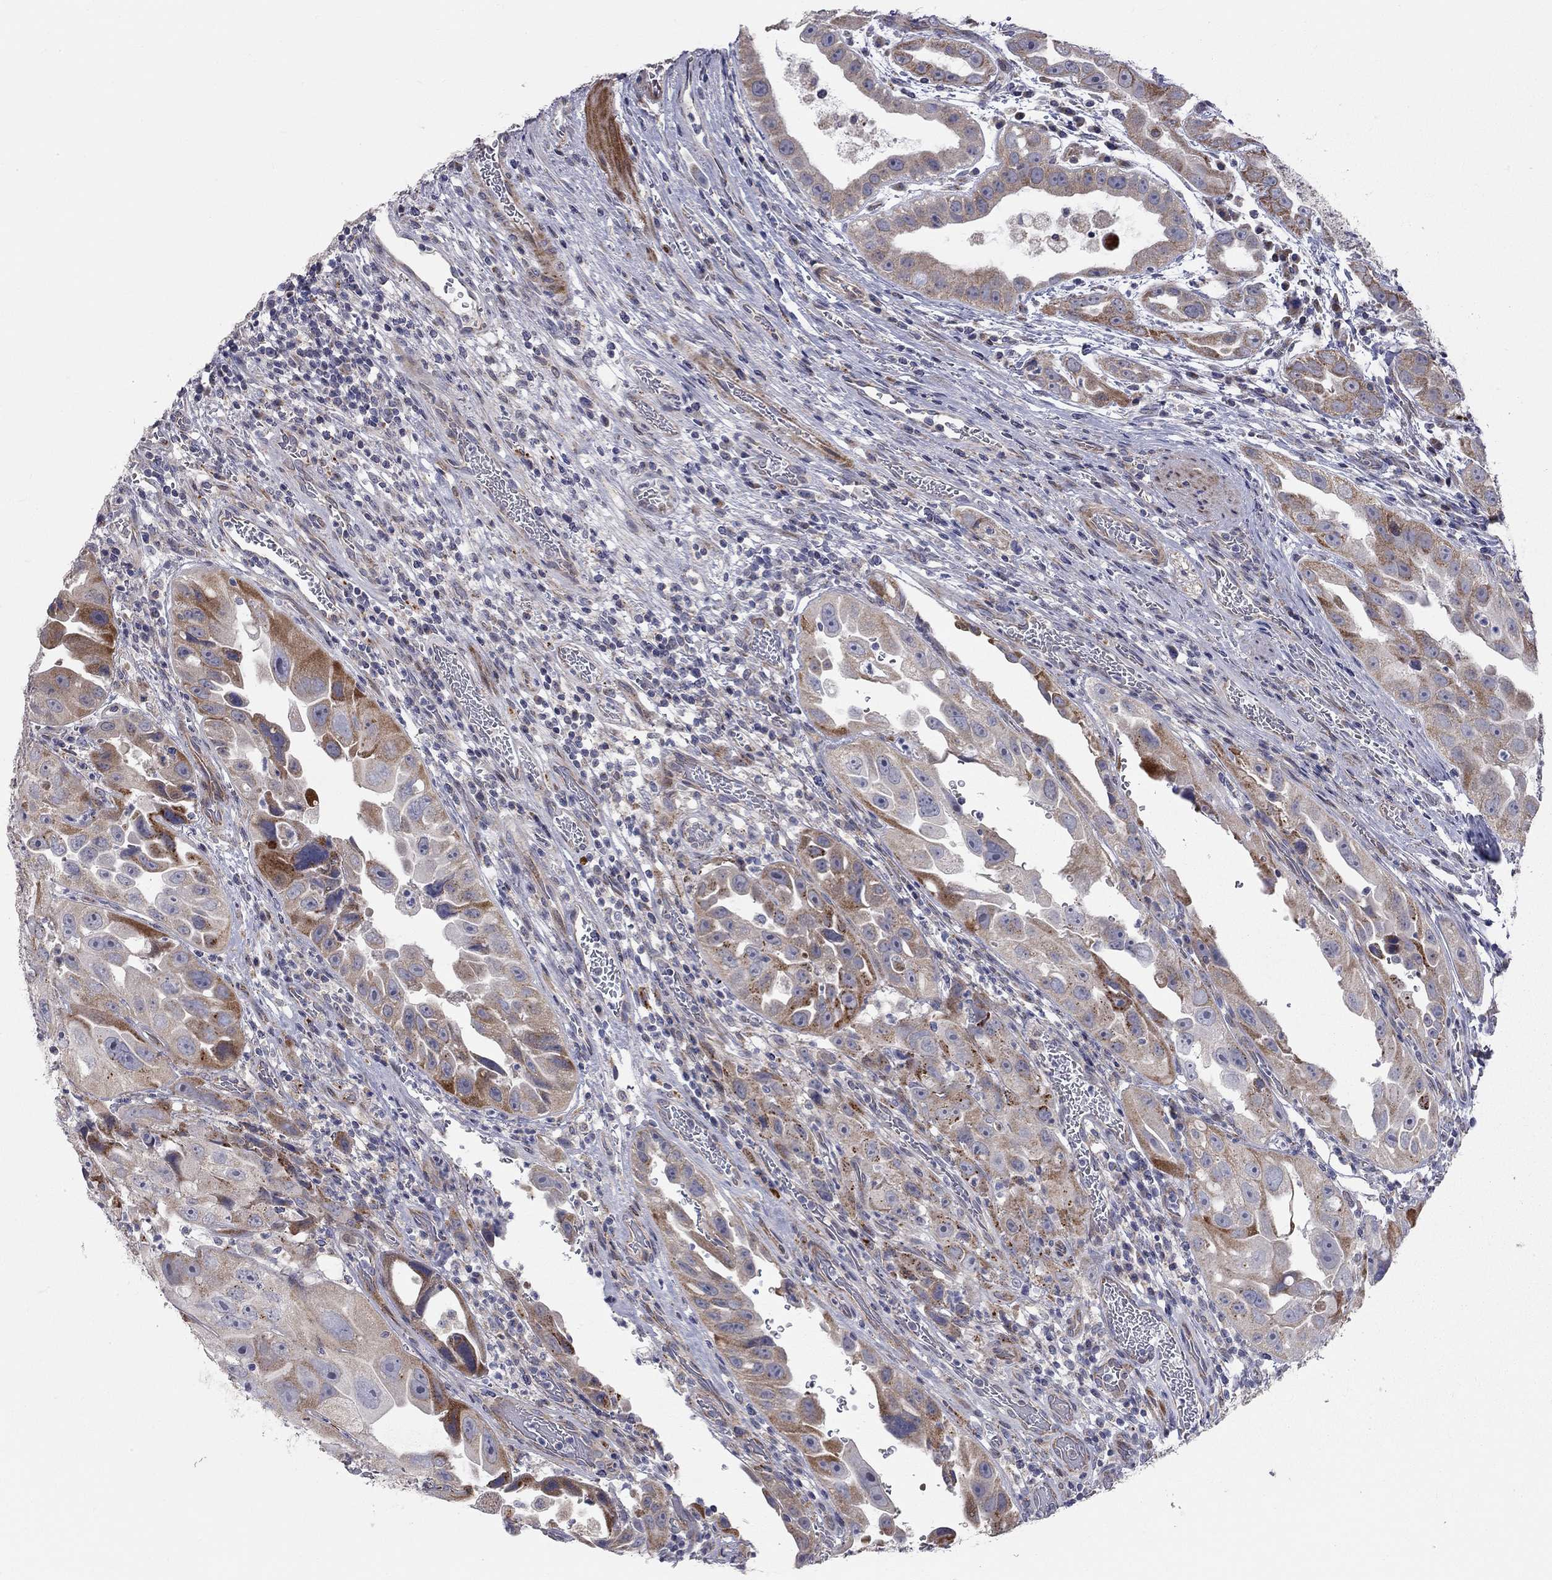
{"staining": {"intensity": "moderate", "quantity": ">75%", "location": "cytoplasmic/membranous"}, "tissue": "urothelial cancer", "cell_type": "Tumor cells", "image_type": "cancer", "snomed": [{"axis": "morphology", "description": "Urothelial carcinoma, High grade"}, {"axis": "topography", "description": "Urinary bladder"}], "caption": "A high-resolution photomicrograph shows immunohistochemistry staining of urothelial carcinoma (high-grade), which shows moderate cytoplasmic/membranous staining in about >75% of tumor cells. (IHC, brightfield microscopy, high magnification).", "gene": "KANSL1L", "patient": {"sex": "female", "age": 41}}